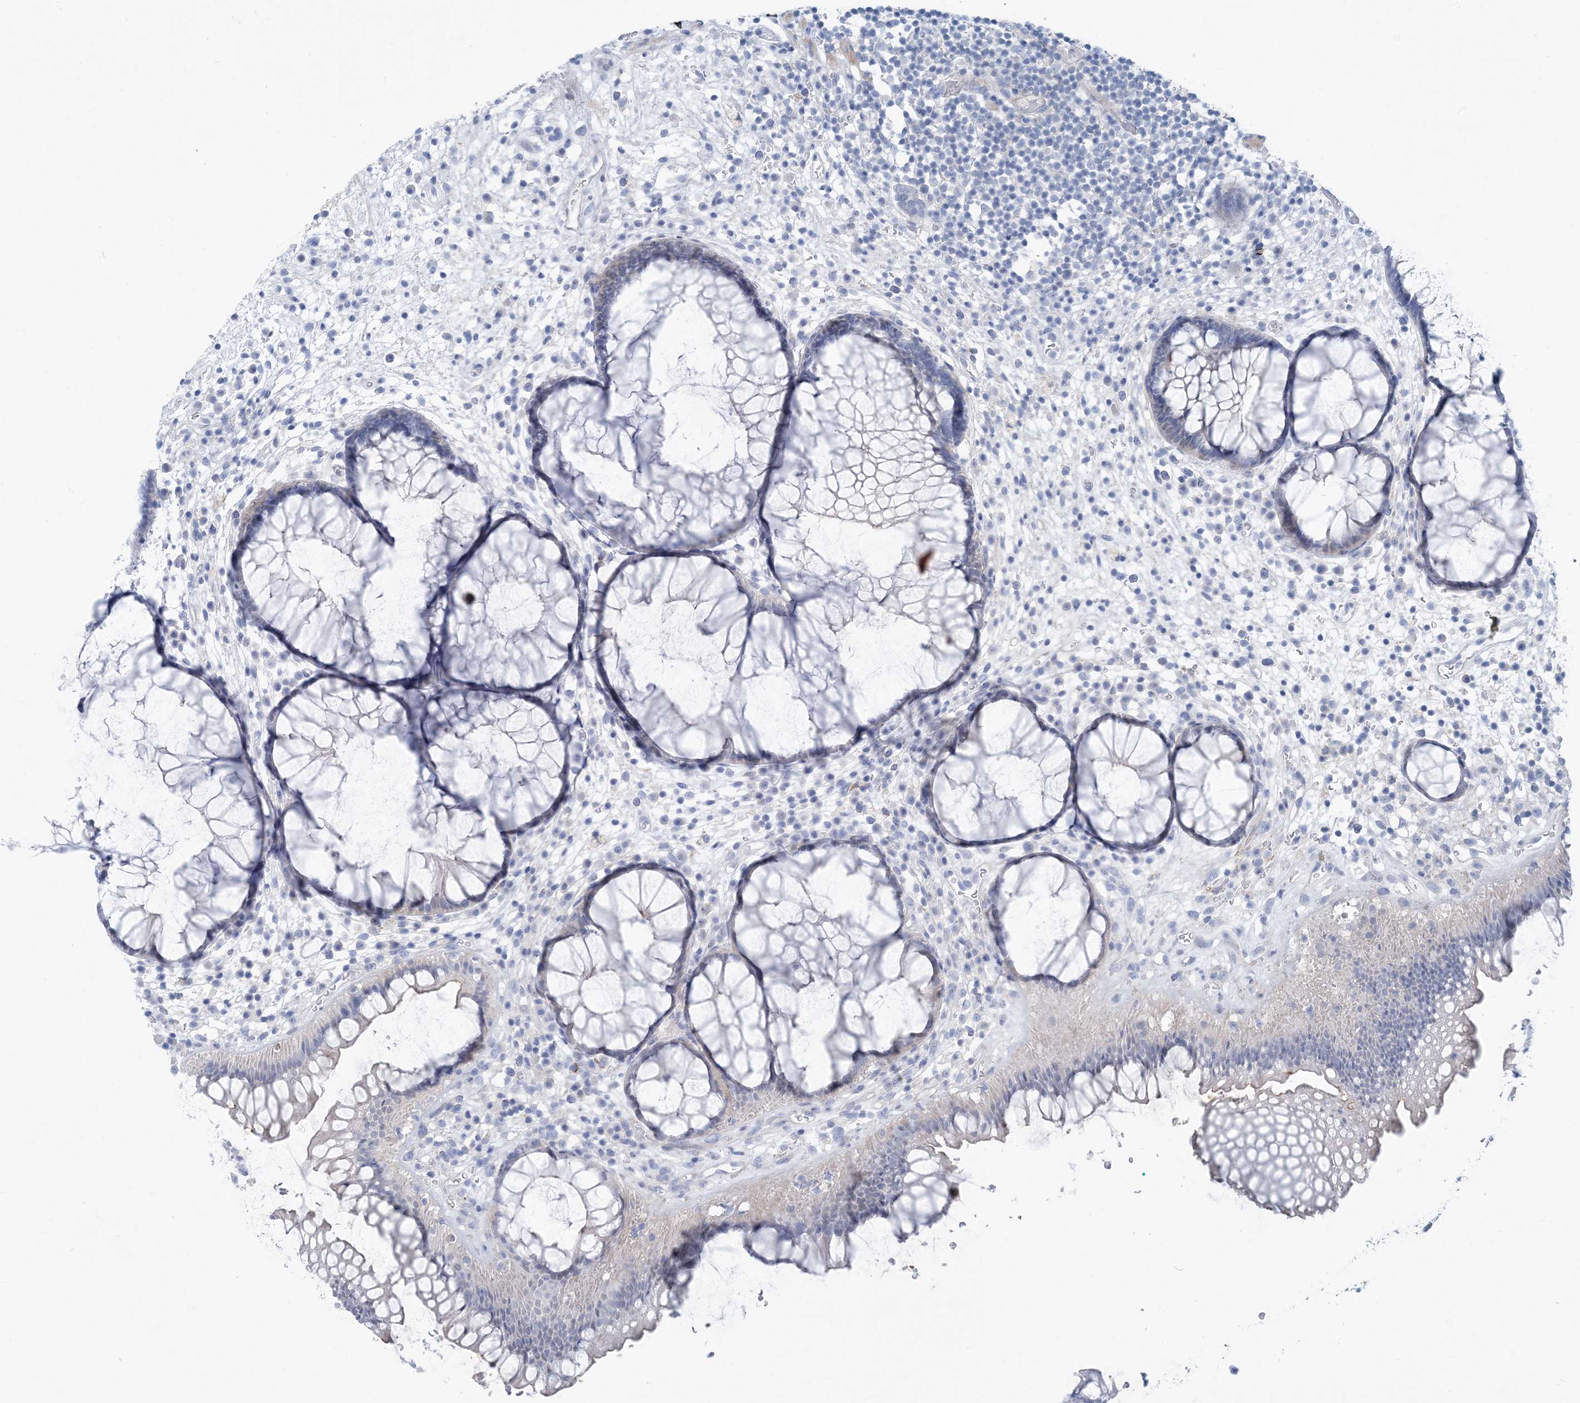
{"staining": {"intensity": "negative", "quantity": "none", "location": "none"}, "tissue": "rectum", "cell_type": "Glandular cells", "image_type": "normal", "snomed": [{"axis": "morphology", "description": "Normal tissue, NOS"}, {"axis": "topography", "description": "Rectum"}], "caption": "High power microscopy histopathology image of an immunohistochemistry image of benign rectum, revealing no significant expression in glandular cells.", "gene": "MOXD1", "patient": {"sex": "male", "age": 51}}